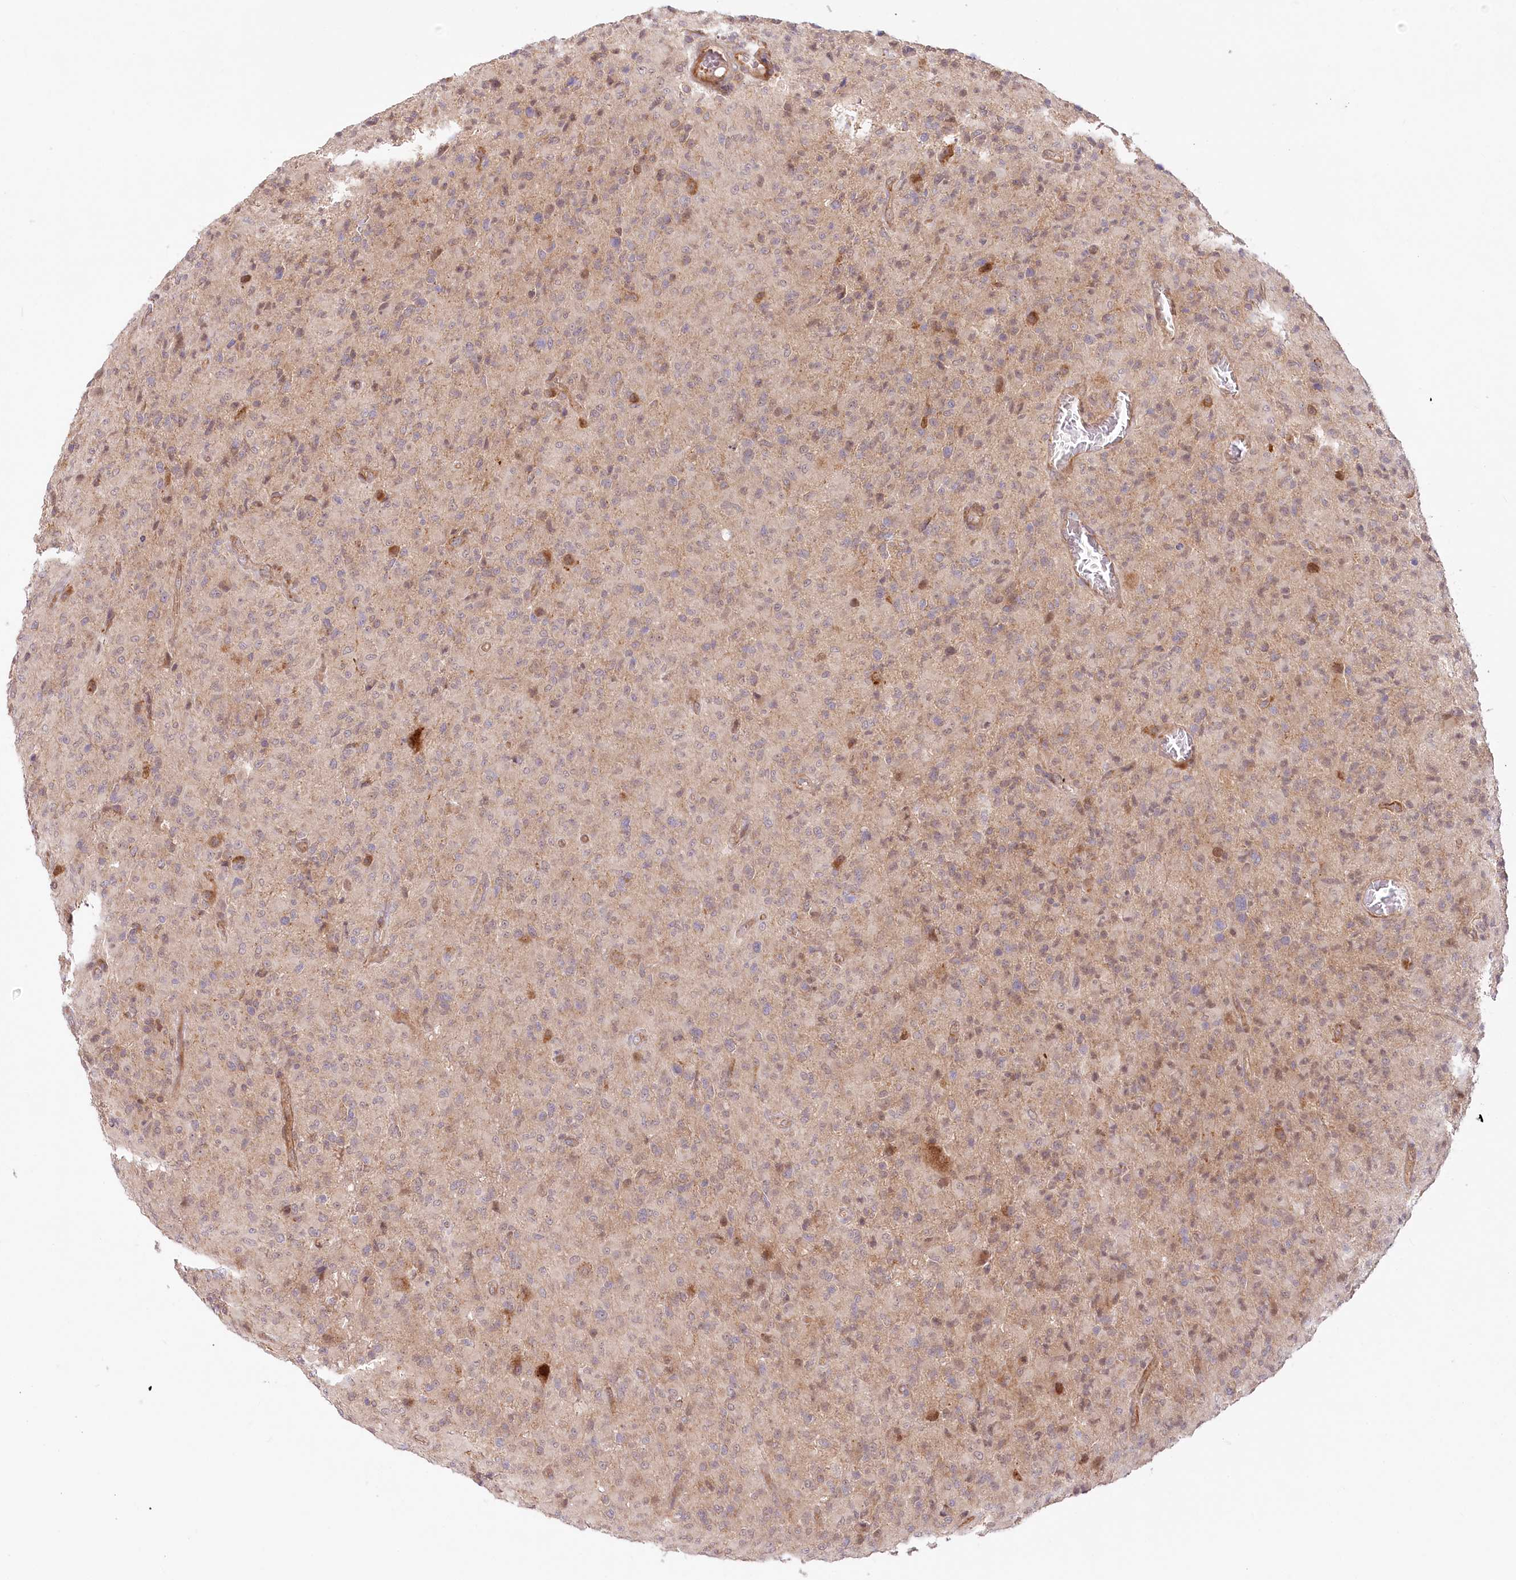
{"staining": {"intensity": "weak", "quantity": ">75%", "location": "cytoplasmic/membranous"}, "tissue": "glioma", "cell_type": "Tumor cells", "image_type": "cancer", "snomed": [{"axis": "morphology", "description": "Glioma, malignant, High grade"}, {"axis": "topography", "description": "Brain"}], "caption": "Protein staining reveals weak cytoplasmic/membranous expression in about >75% of tumor cells in glioma.", "gene": "CEP70", "patient": {"sex": "female", "age": 57}}